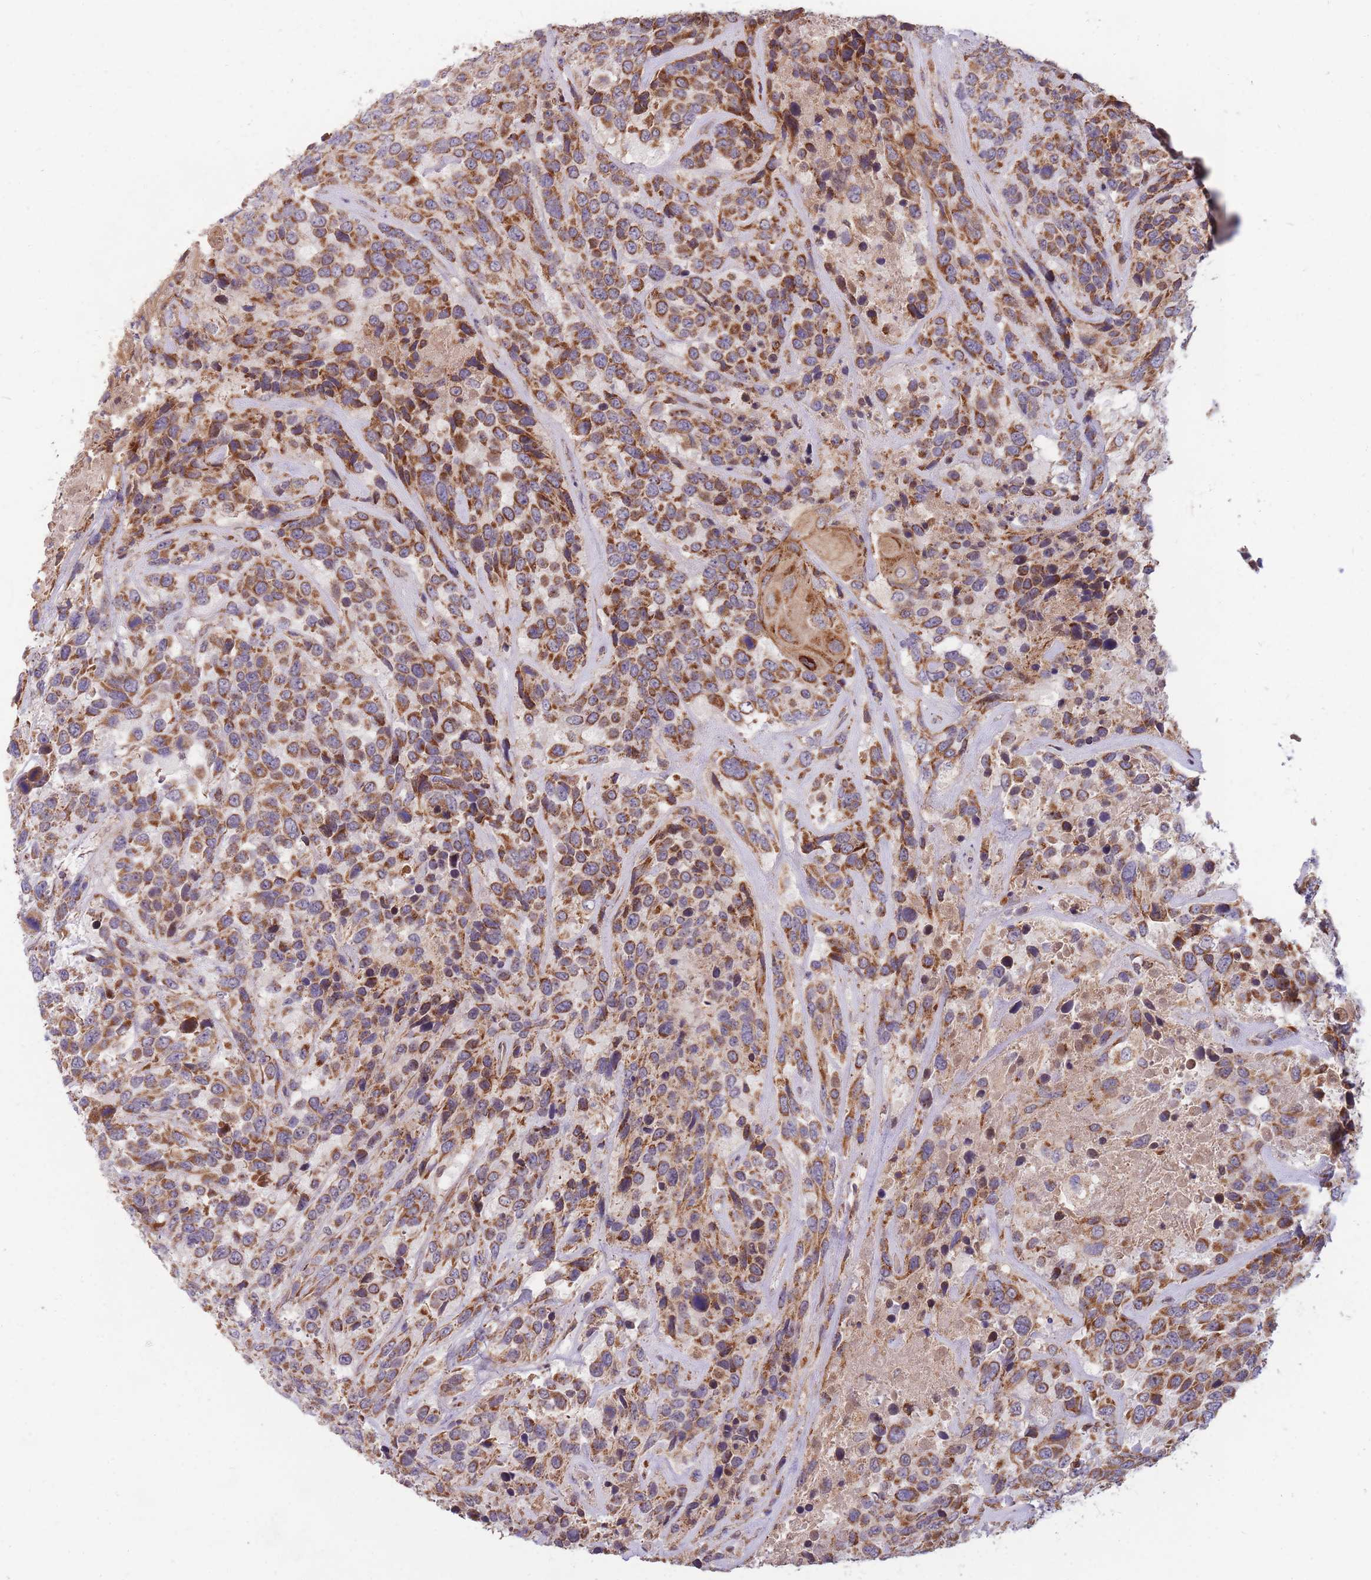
{"staining": {"intensity": "strong", "quantity": ">75%", "location": "cytoplasmic/membranous"}, "tissue": "urothelial cancer", "cell_type": "Tumor cells", "image_type": "cancer", "snomed": [{"axis": "morphology", "description": "Urothelial carcinoma, High grade"}, {"axis": "topography", "description": "Urinary bladder"}], "caption": "A brown stain highlights strong cytoplasmic/membranous staining of a protein in urothelial carcinoma (high-grade) tumor cells.", "gene": "PTPMT1", "patient": {"sex": "female", "age": 70}}